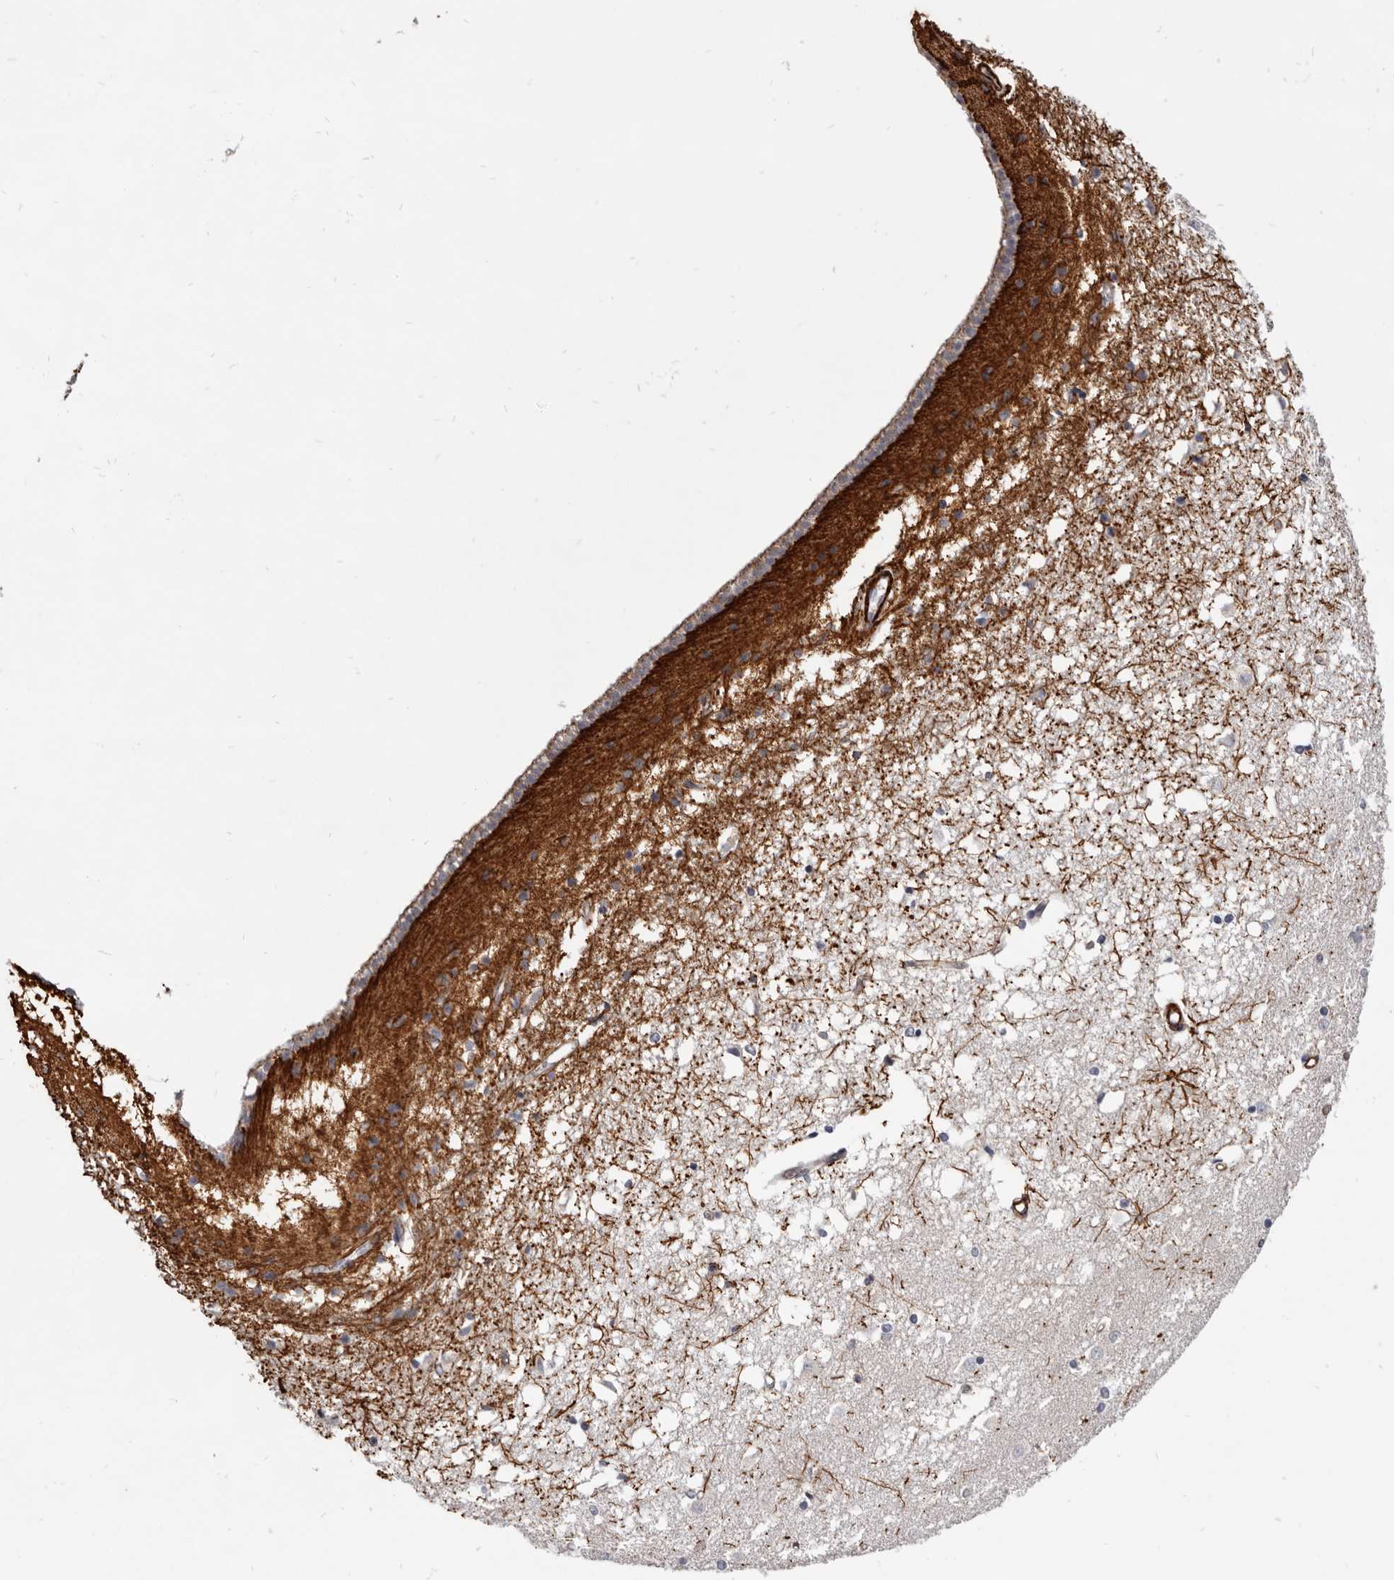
{"staining": {"intensity": "weak", "quantity": "<25%", "location": "cytoplasmic/membranous"}, "tissue": "caudate", "cell_type": "Glial cells", "image_type": "normal", "snomed": [{"axis": "morphology", "description": "Normal tissue, NOS"}, {"axis": "topography", "description": "Lateral ventricle wall"}], "caption": "DAB immunohistochemical staining of benign human caudate demonstrates no significant staining in glial cells. (DAB (3,3'-diaminobenzidine) immunohistochemistry with hematoxylin counter stain).", "gene": "CGN", "patient": {"sex": "male", "age": 45}}